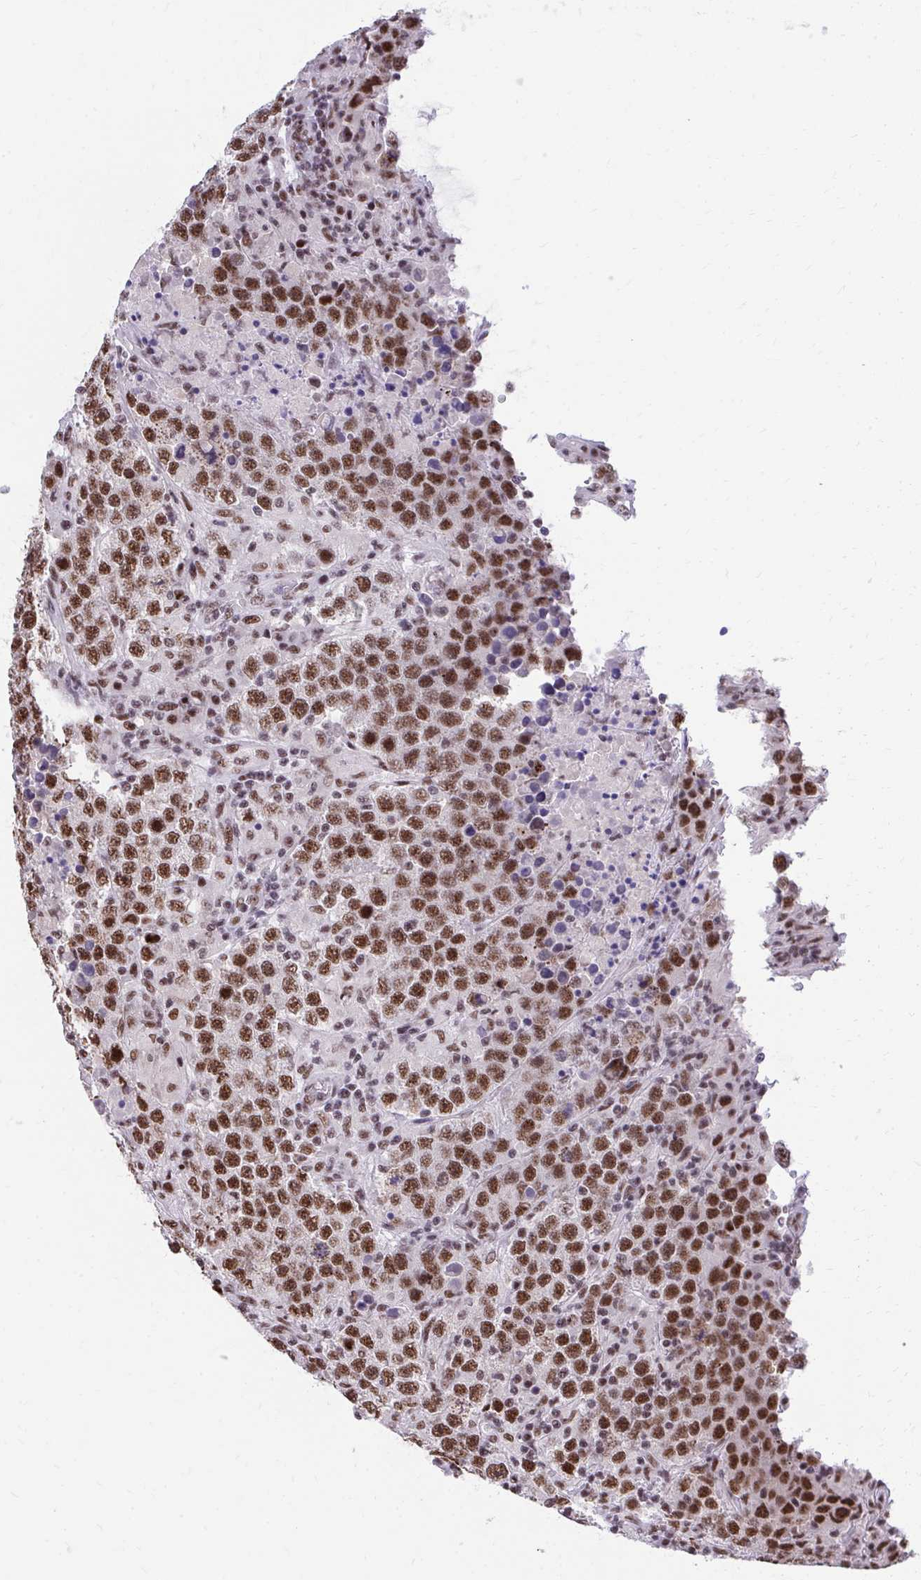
{"staining": {"intensity": "strong", "quantity": ">75%", "location": "nuclear"}, "tissue": "testis cancer", "cell_type": "Tumor cells", "image_type": "cancer", "snomed": [{"axis": "morphology", "description": "Normal tissue, NOS"}, {"axis": "morphology", "description": "Urothelial carcinoma, High grade"}, {"axis": "morphology", "description": "Seminoma, NOS"}, {"axis": "morphology", "description": "Carcinoma, Embryonal, NOS"}, {"axis": "topography", "description": "Urinary bladder"}, {"axis": "topography", "description": "Testis"}], "caption": "This is an image of immunohistochemistry (IHC) staining of testis cancer (embryonal carcinoma), which shows strong expression in the nuclear of tumor cells.", "gene": "SYNE4", "patient": {"sex": "male", "age": 41}}